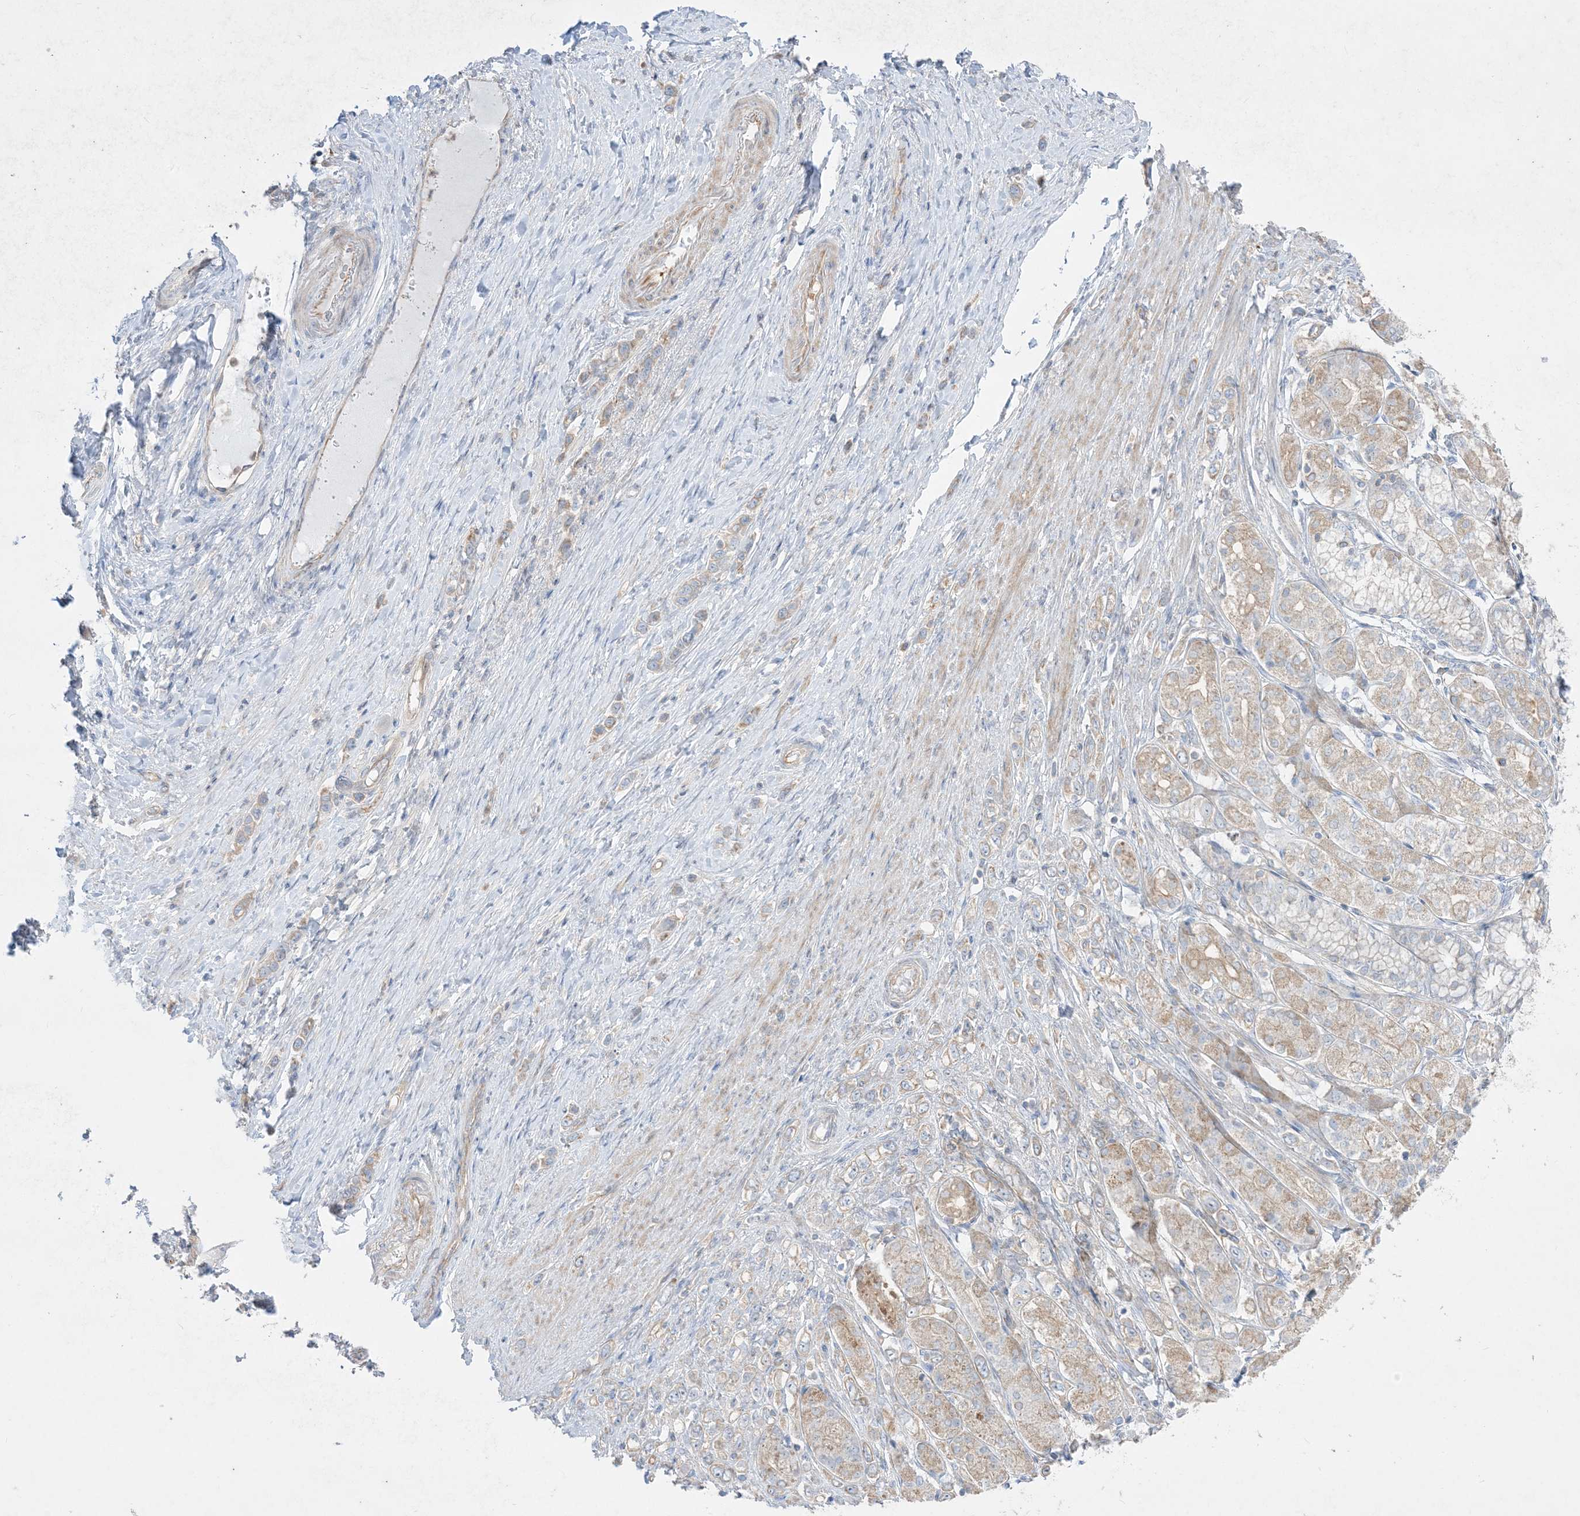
{"staining": {"intensity": "weak", "quantity": "25%-75%", "location": "cytoplasmic/membranous"}, "tissue": "stomach cancer", "cell_type": "Tumor cells", "image_type": "cancer", "snomed": [{"axis": "morphology", "description": "Adenocarcinoma, NOS"}, {"axis": "topography", "description": "Stomach"}], "caption": "Immunohistochemical staining of human stomach cancer exhibits weak cytoplasmic/membranous protein positivity in approximately 25%-75% of tumor cells.", "gene": "ARHGEF9", "patient": {"sex": "female", "age": 65}}